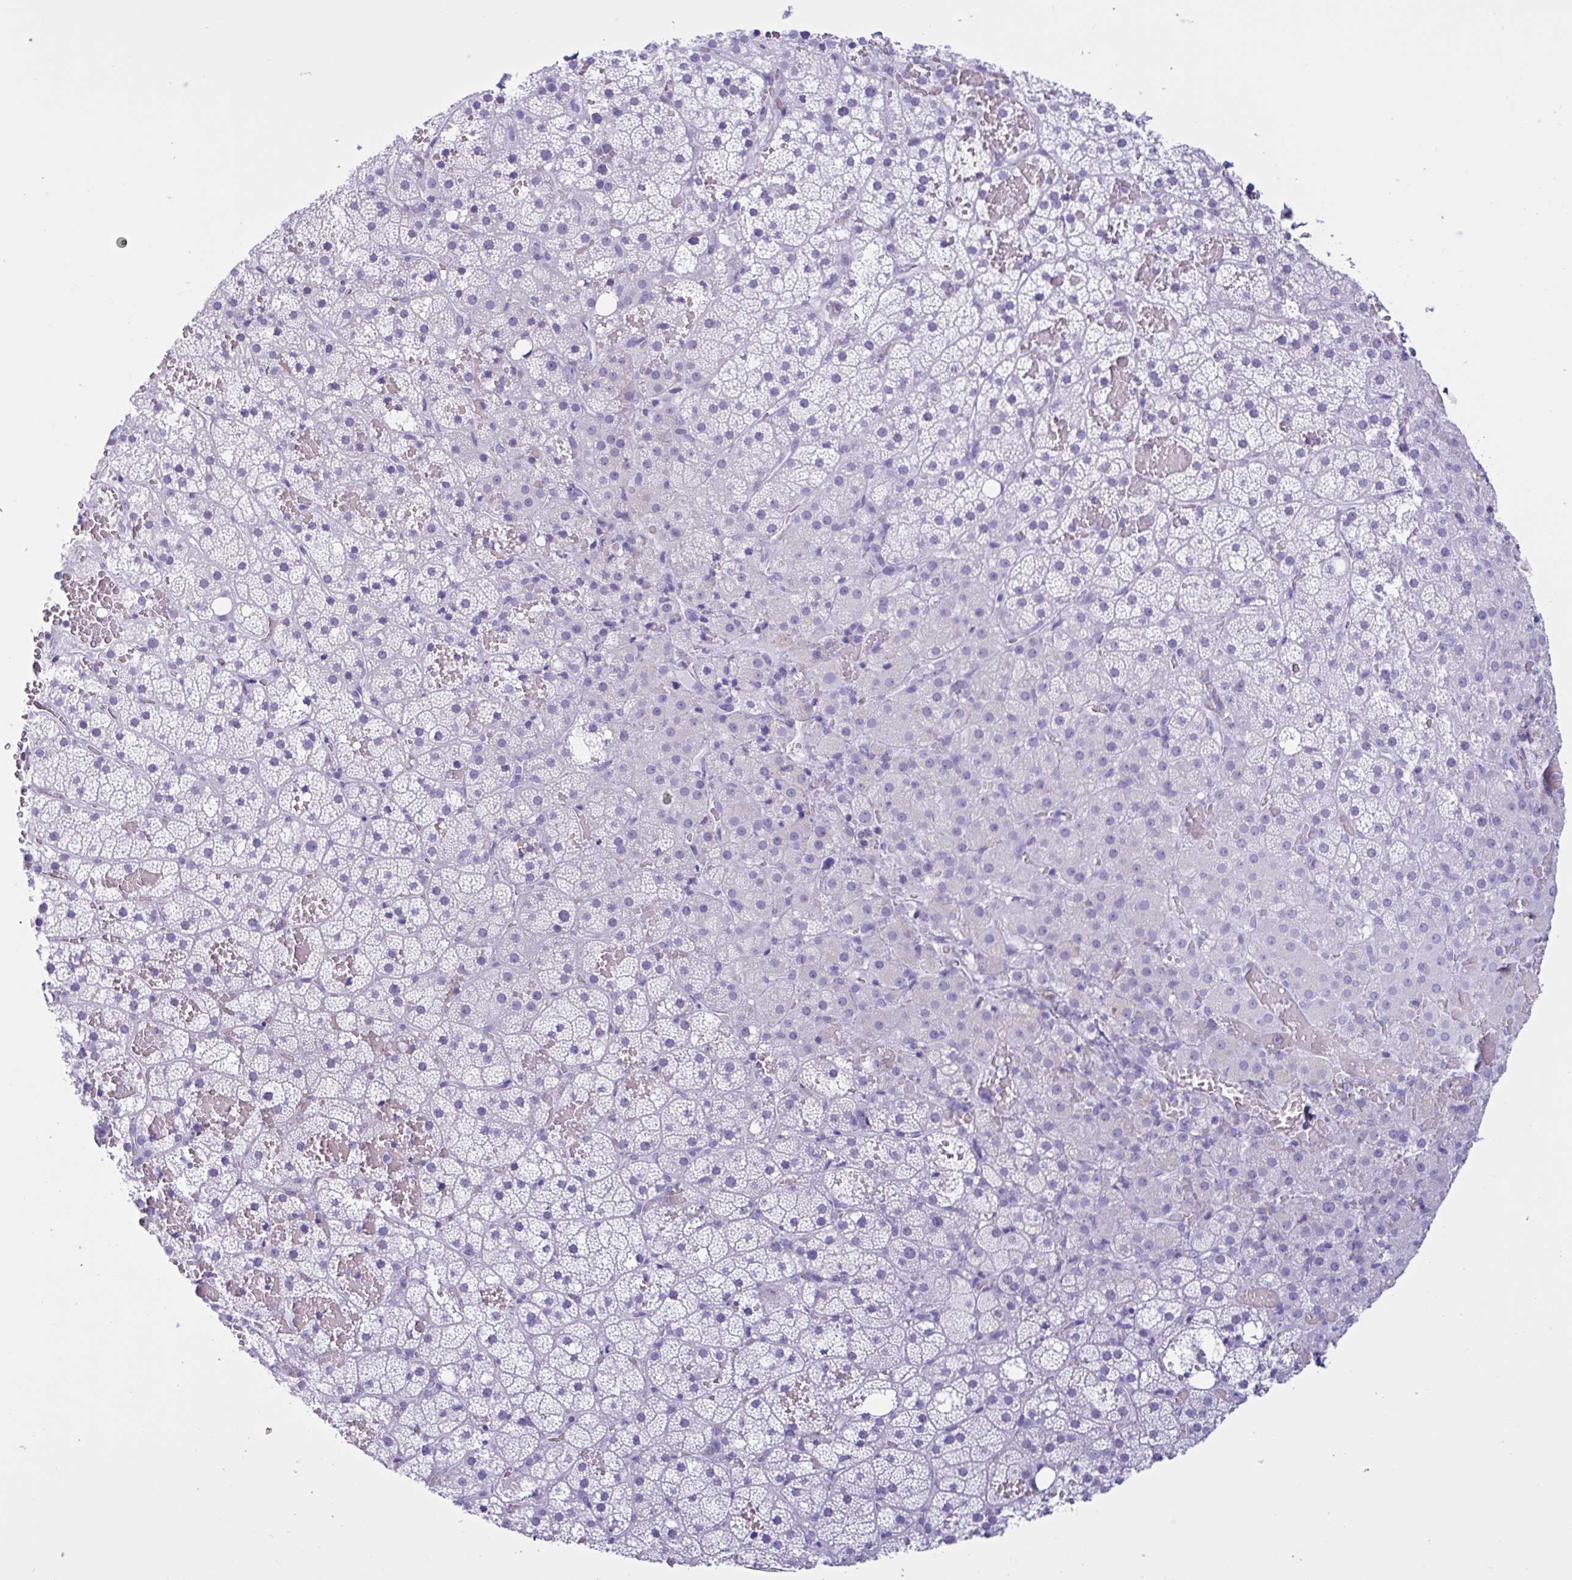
{"staining": {"intensity": "negative", "quantity": "none", "location": "none"}, "tissue": "adrenal gland", "cell_type": "Glandular cells", "image_type": "normal", "snomed": [{"axis": "morphology", "description": "Normal tissue, NOS"}, {"axis": "topography", "description": "Adrenal gland"}], "caption": "IHC photomicrograph of benign adrenal gland stained for a protein (brown), which displays no staining in glandular cells. (DAB (3,3'-diaminobenzidine) immunohistochemistry with hematoxylin counter stain).", "gene": "MRGPRG", "patient": {"sex": "male", "age": 53}}